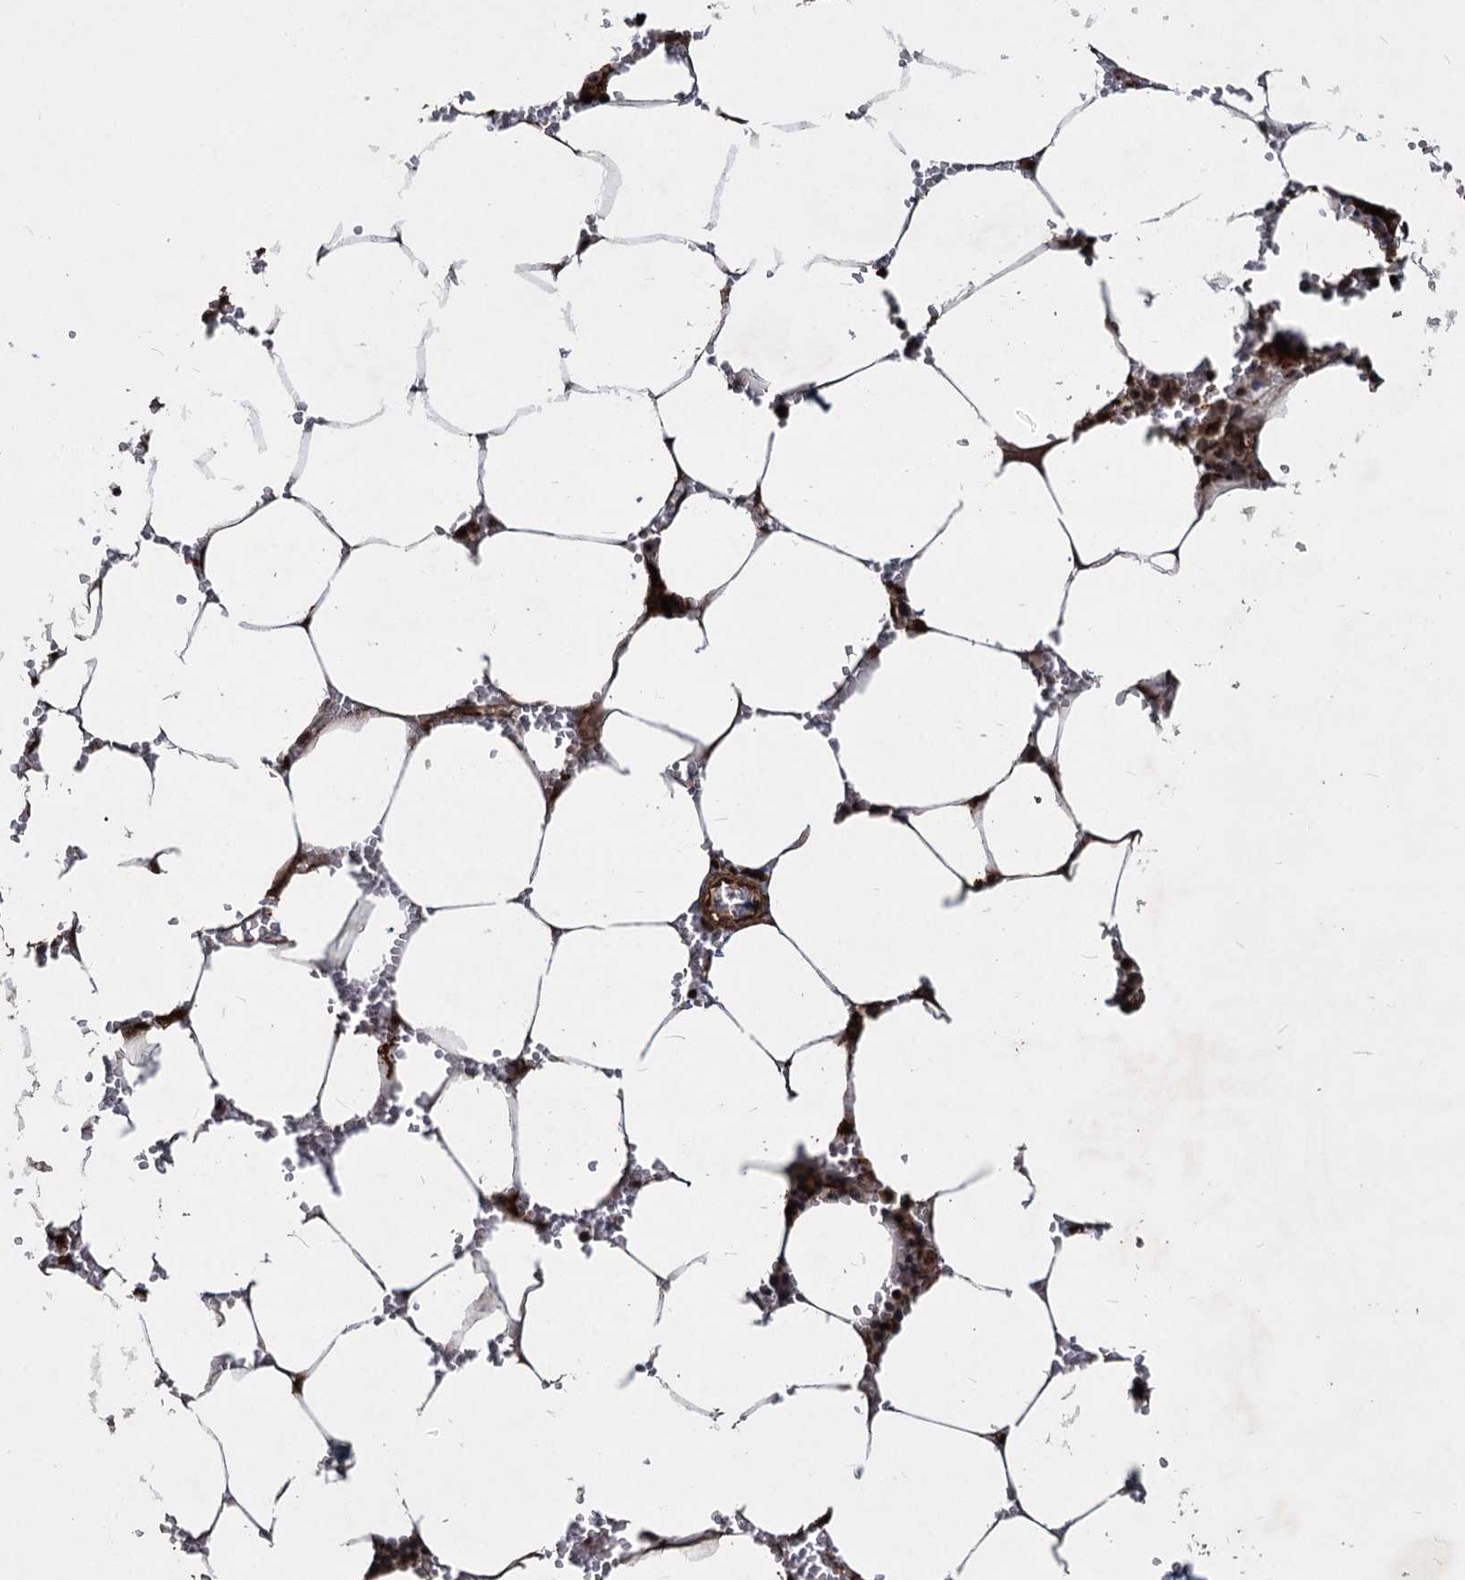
{"staining": {"intensity": "strong", "quantity": "25%-75%", "location": "cytoplasmic/membranous,nuclear"}, "tissue": "bone marrow", "cell_type": "Hematopoietic cells", "image_type": "normal", "snomed": [{"axis": "morphology", "description": "Normal tissue, NOS"}, {"axis": "topography", "description": "Bone marrow"}], "caption": "Immunohistochemical staining of normal bone marrow exhibits 25%-75% levels of strong cytoplasmic/membranous,nuclear protein positivity in about 25%-75% of hematopoietic cells.", "gene": "TRIM23", "patient": {"sex": "male", "age": 70}}